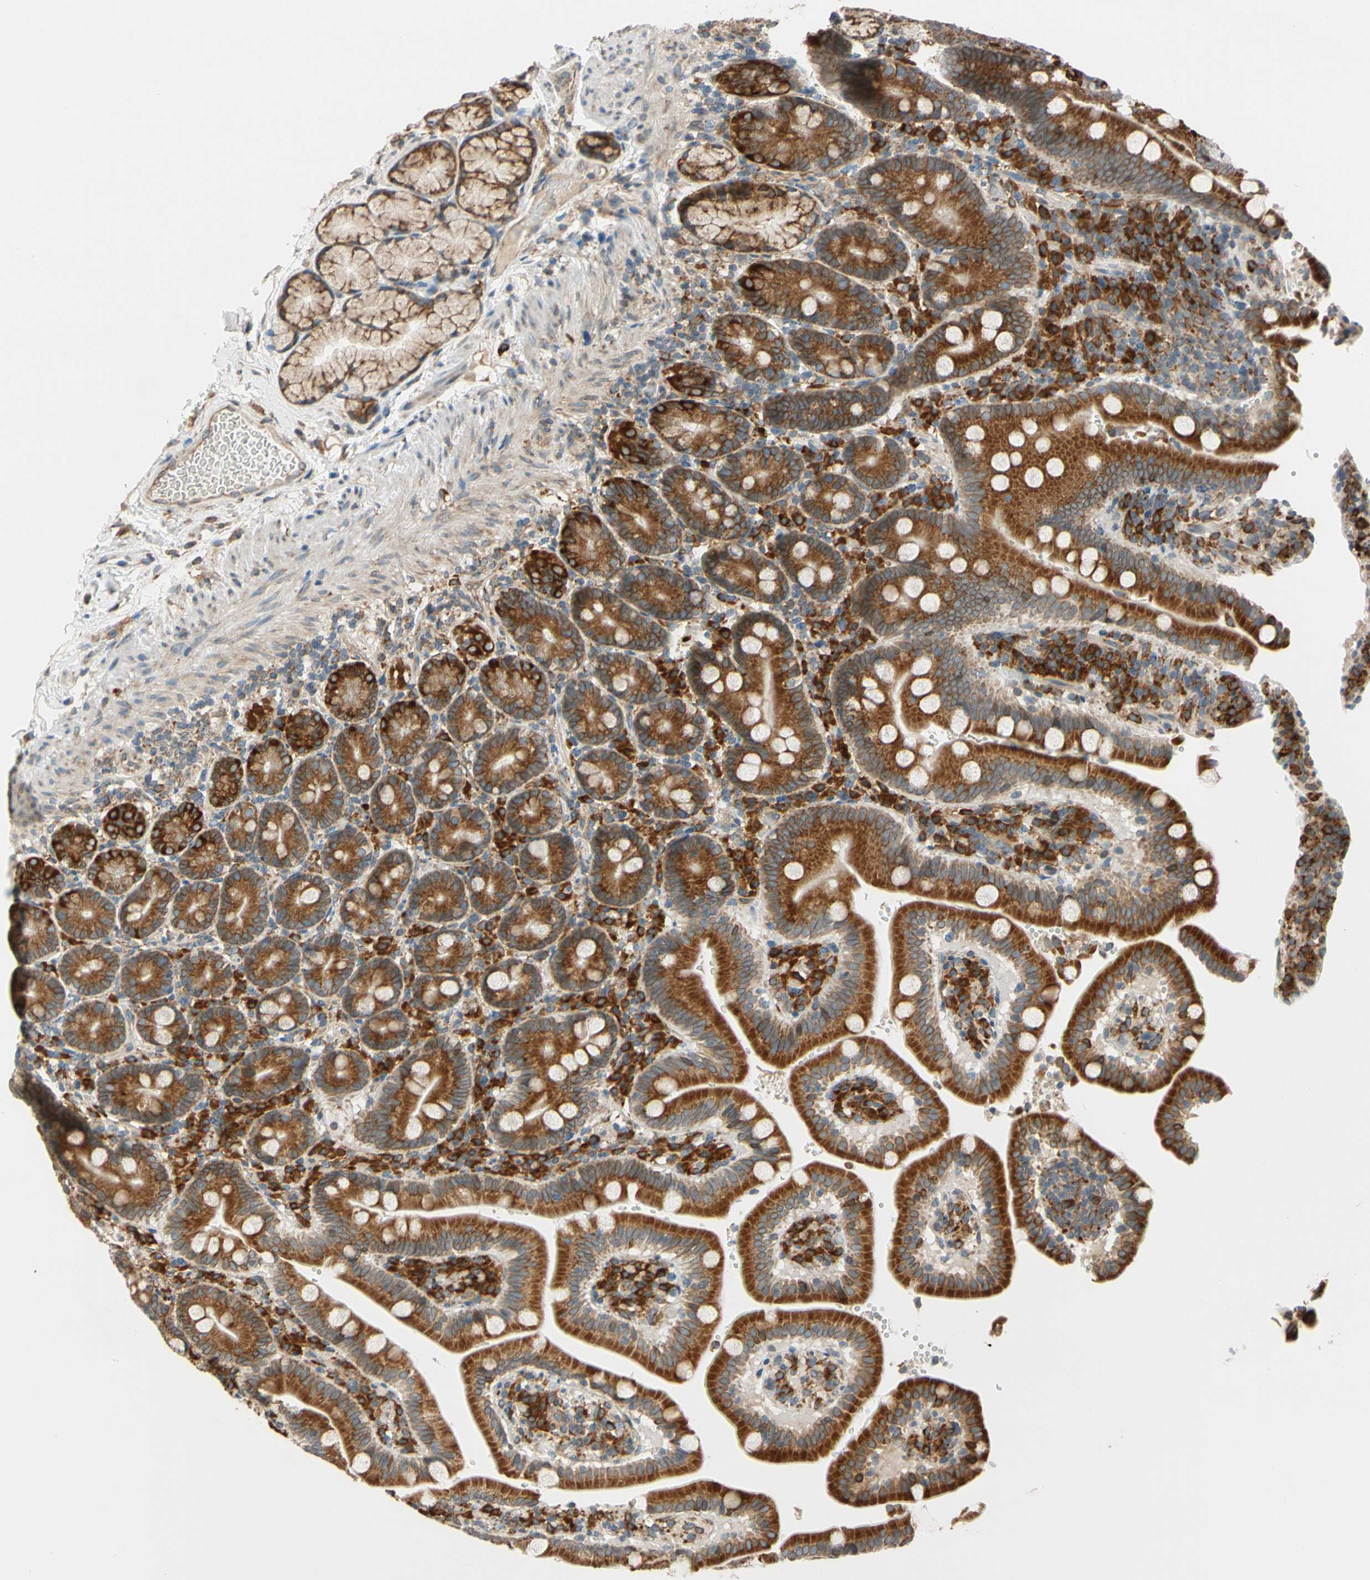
{"staining": {"intensity": "strong", "quantity": ">75%", "location": "cytoplasmic/membranous"}, "tissue": "duodenum", "cell_type": "Glandular cells", "image_type": "normal", "snomed": [{"axis": "morphology", "description": "Normal tissue, NOS"}, {"axis": "topography", "description": "Small intestine, NOS"}], "caption": "IHC (DAB (3,3'-diaminobenzidine)) staining of unremarkable human duodenum reveals strong cytoplasmic/membranous protein positivity in about >75% of glandular cells. (DAB = brown stain, brightfield microscopy at high magnification).", "gene": "RPN2", "patient": {"sex": "female", "age": 71}}